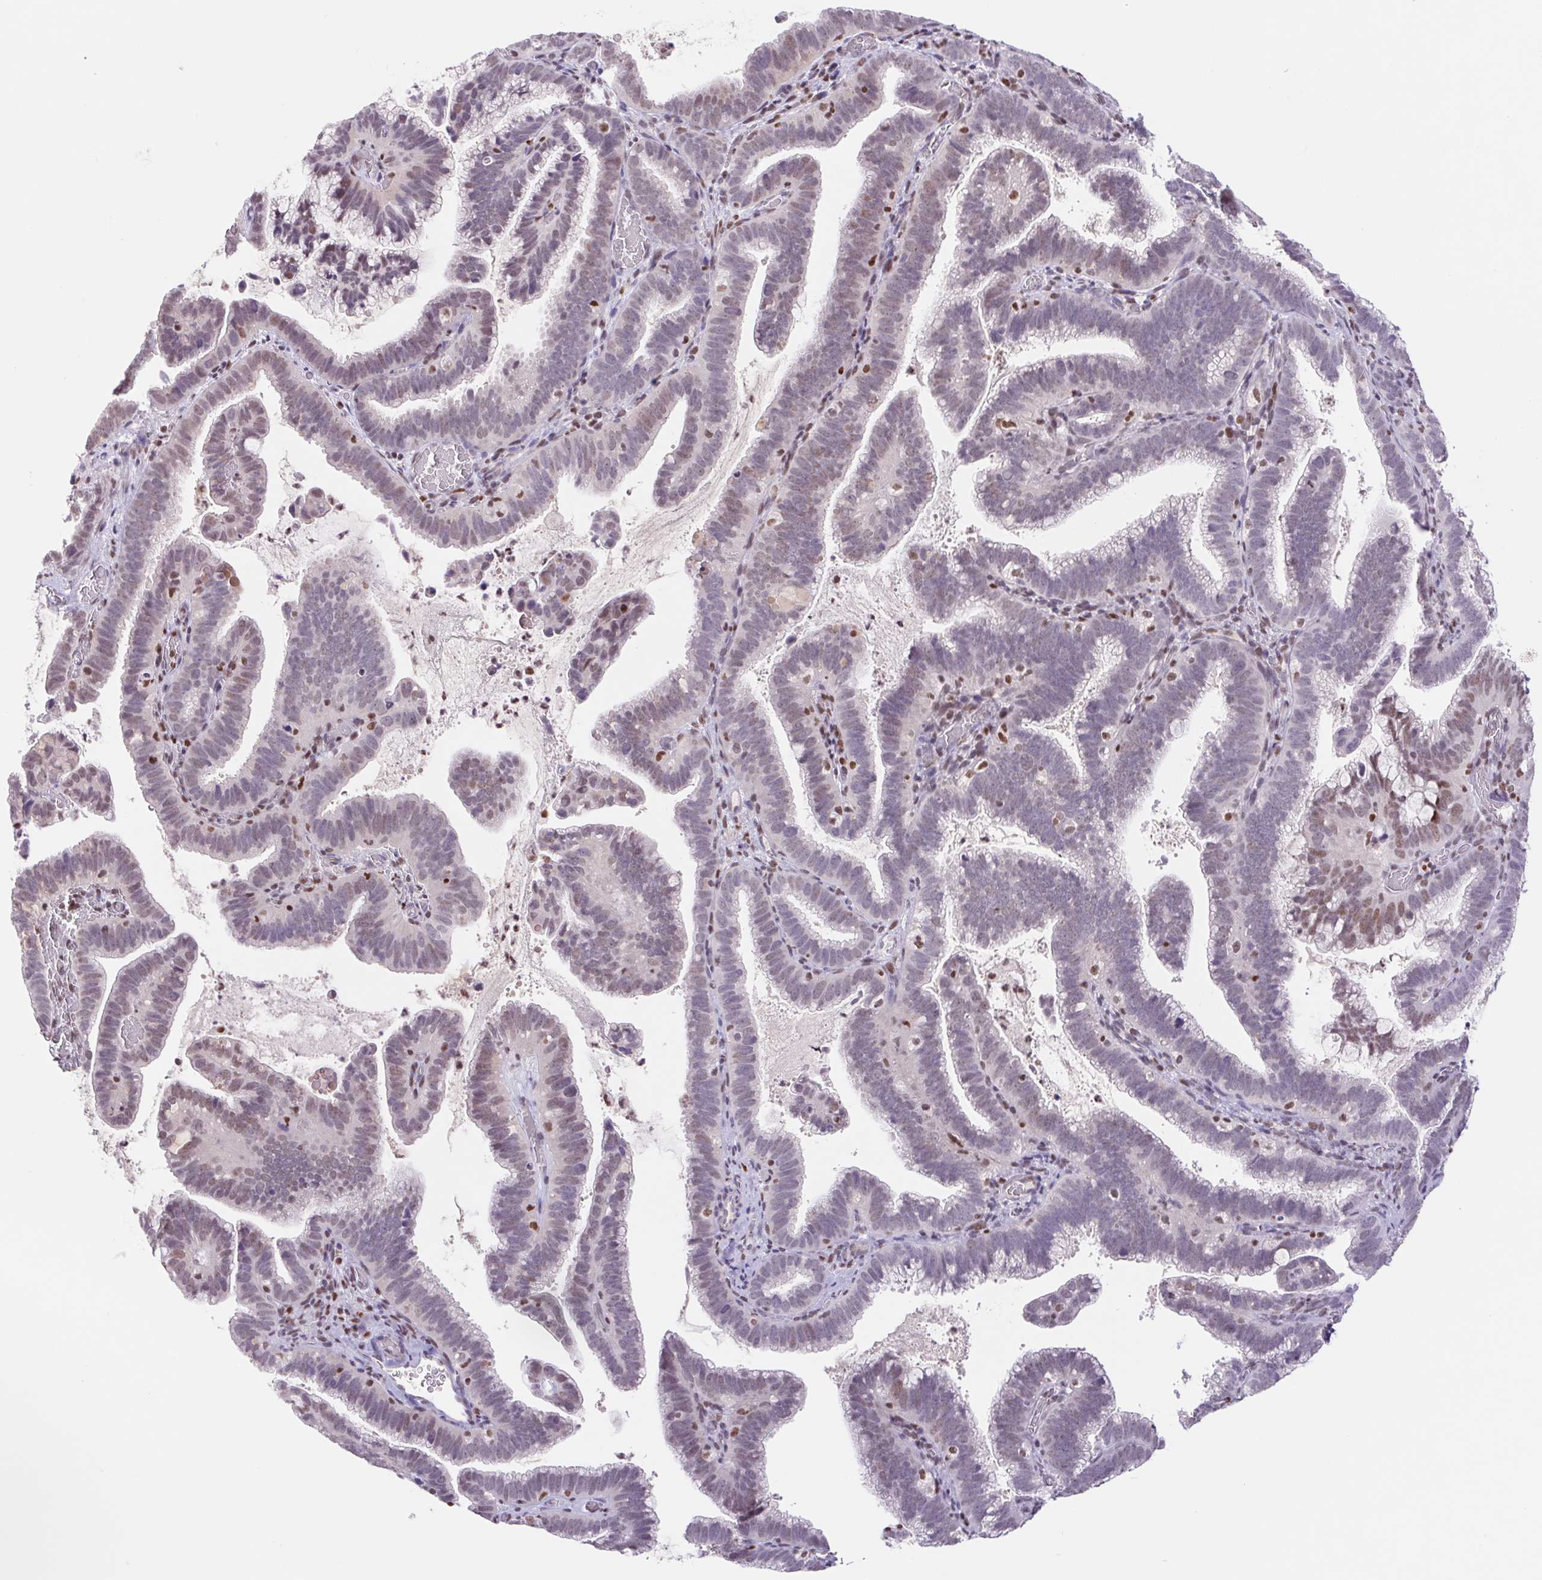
{"staining": {"intensity": "weak", "quantity": "25%-75%", "location": "nuclear"}, "tissue": "cervical cancer", "cell_type": "Tumor cells", "image_type": "cancer", "snomed": [{"axis": "morphology", "description": "Adenocarcinoma, NOS"}, {"axis": "topography", "description": "Cervix"}], "caption": "Tumor cells show weak nuclear expression in approximately 25%-75% of cells in cervical cancer (adenocarcinoma).", "gene": "TRERF1", "patient": {"sex": "female", "age": 61}}